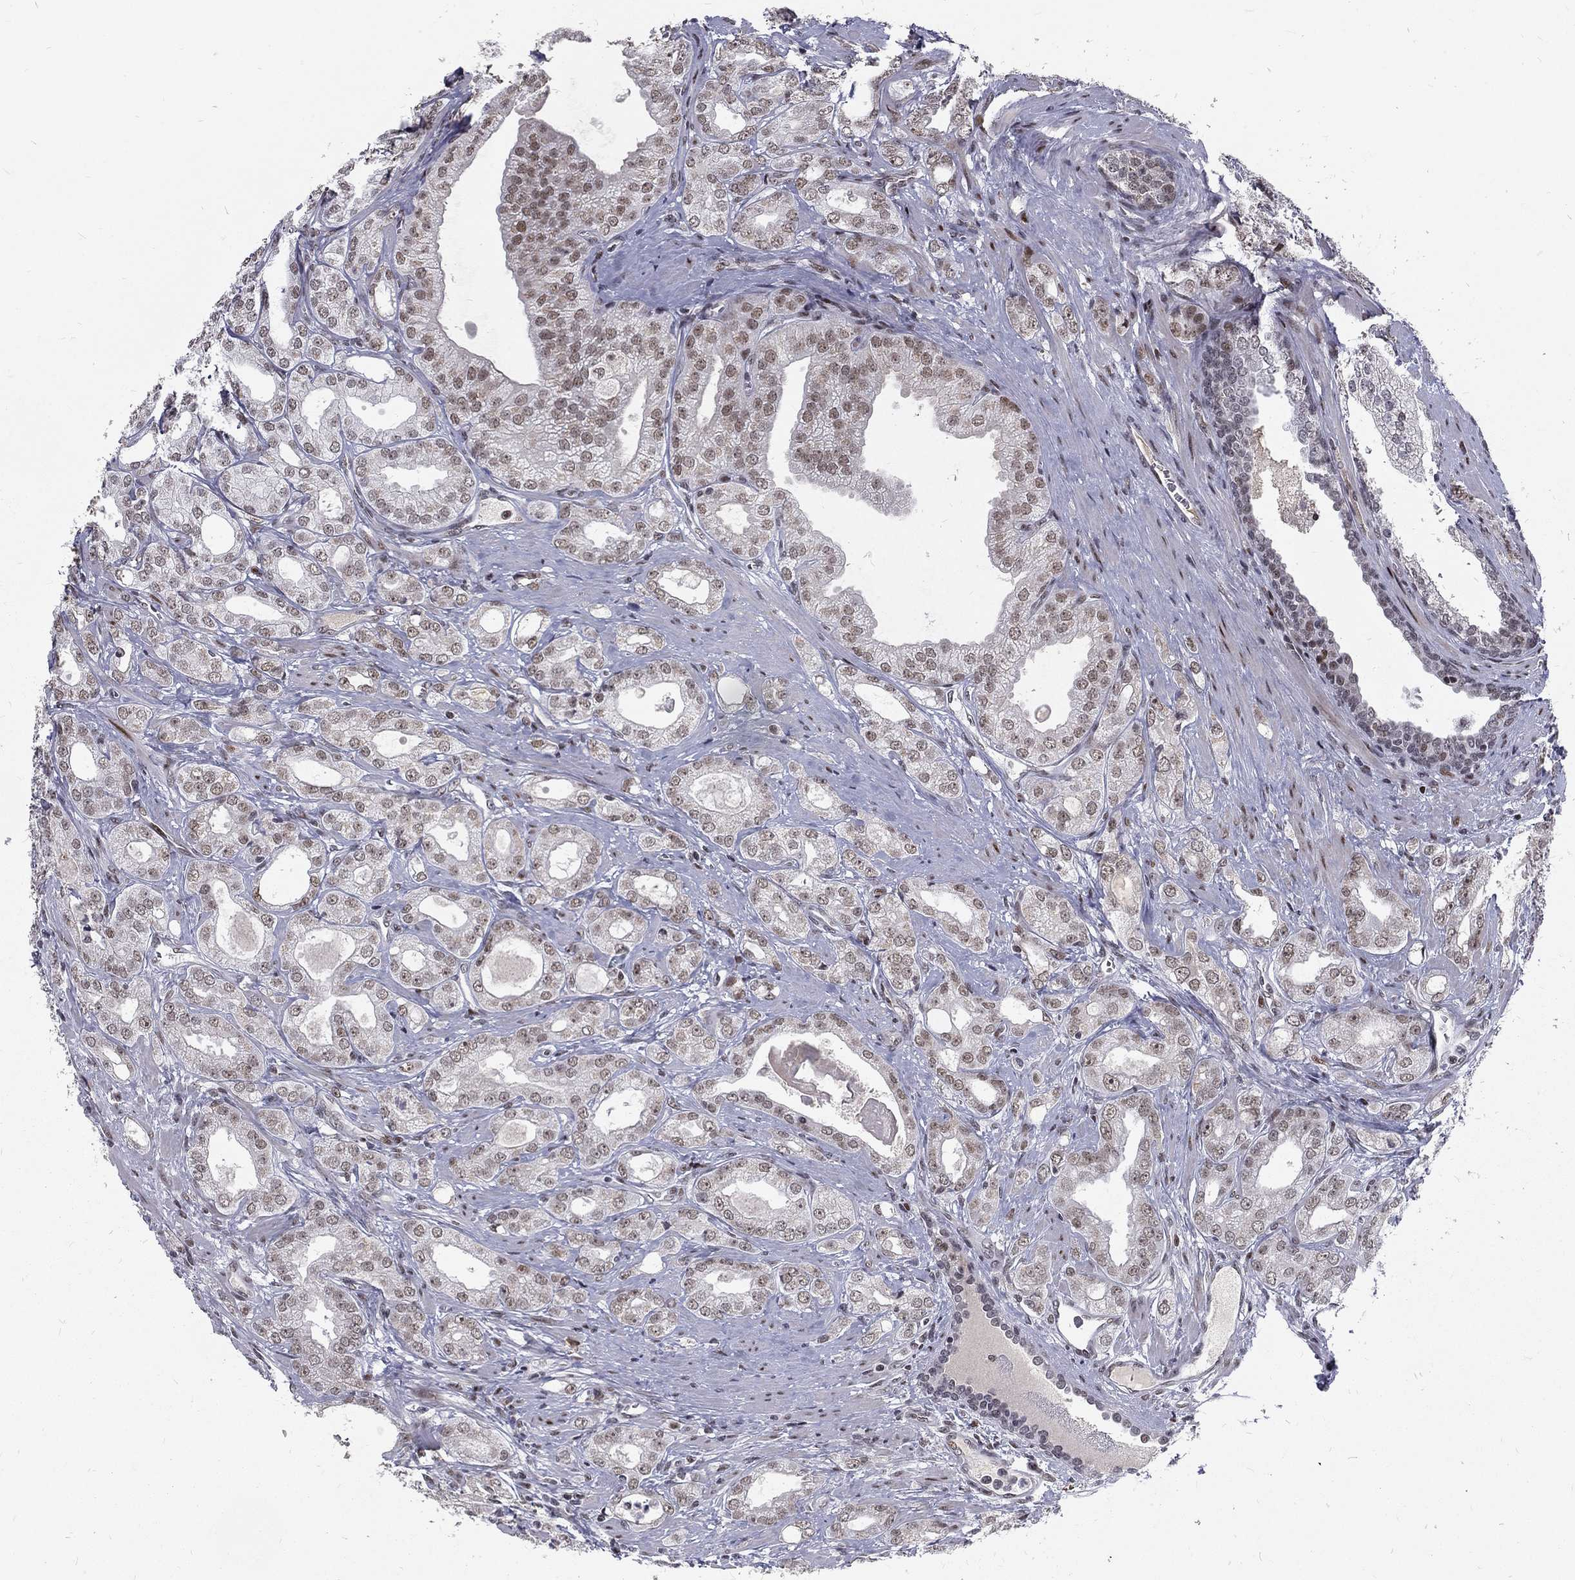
{"staining": {"intensity": "moderate", "quantity": "<25%", "location": "nuclear"}, "tissue": "prostate cancer", "cell_type": "Tumor cells", "image_type": "cancer", "snomed": [{"axis": "morphology", "description": "Adenocarcinoma, NOS"}, {"axis": "morphology", "description": "Adenocarcinoma, High grade"}, {"axis": "topography", "description": "Prostate"}], "caption": "Prostate cancer was stained to show a protein in brown. There is low levels of moderate nuclear expression in about <25% of tumor cells. Nuclei are stained in blue.", "gene": "TCEAL1", "patient": {"sex": "male", "age": 70}}